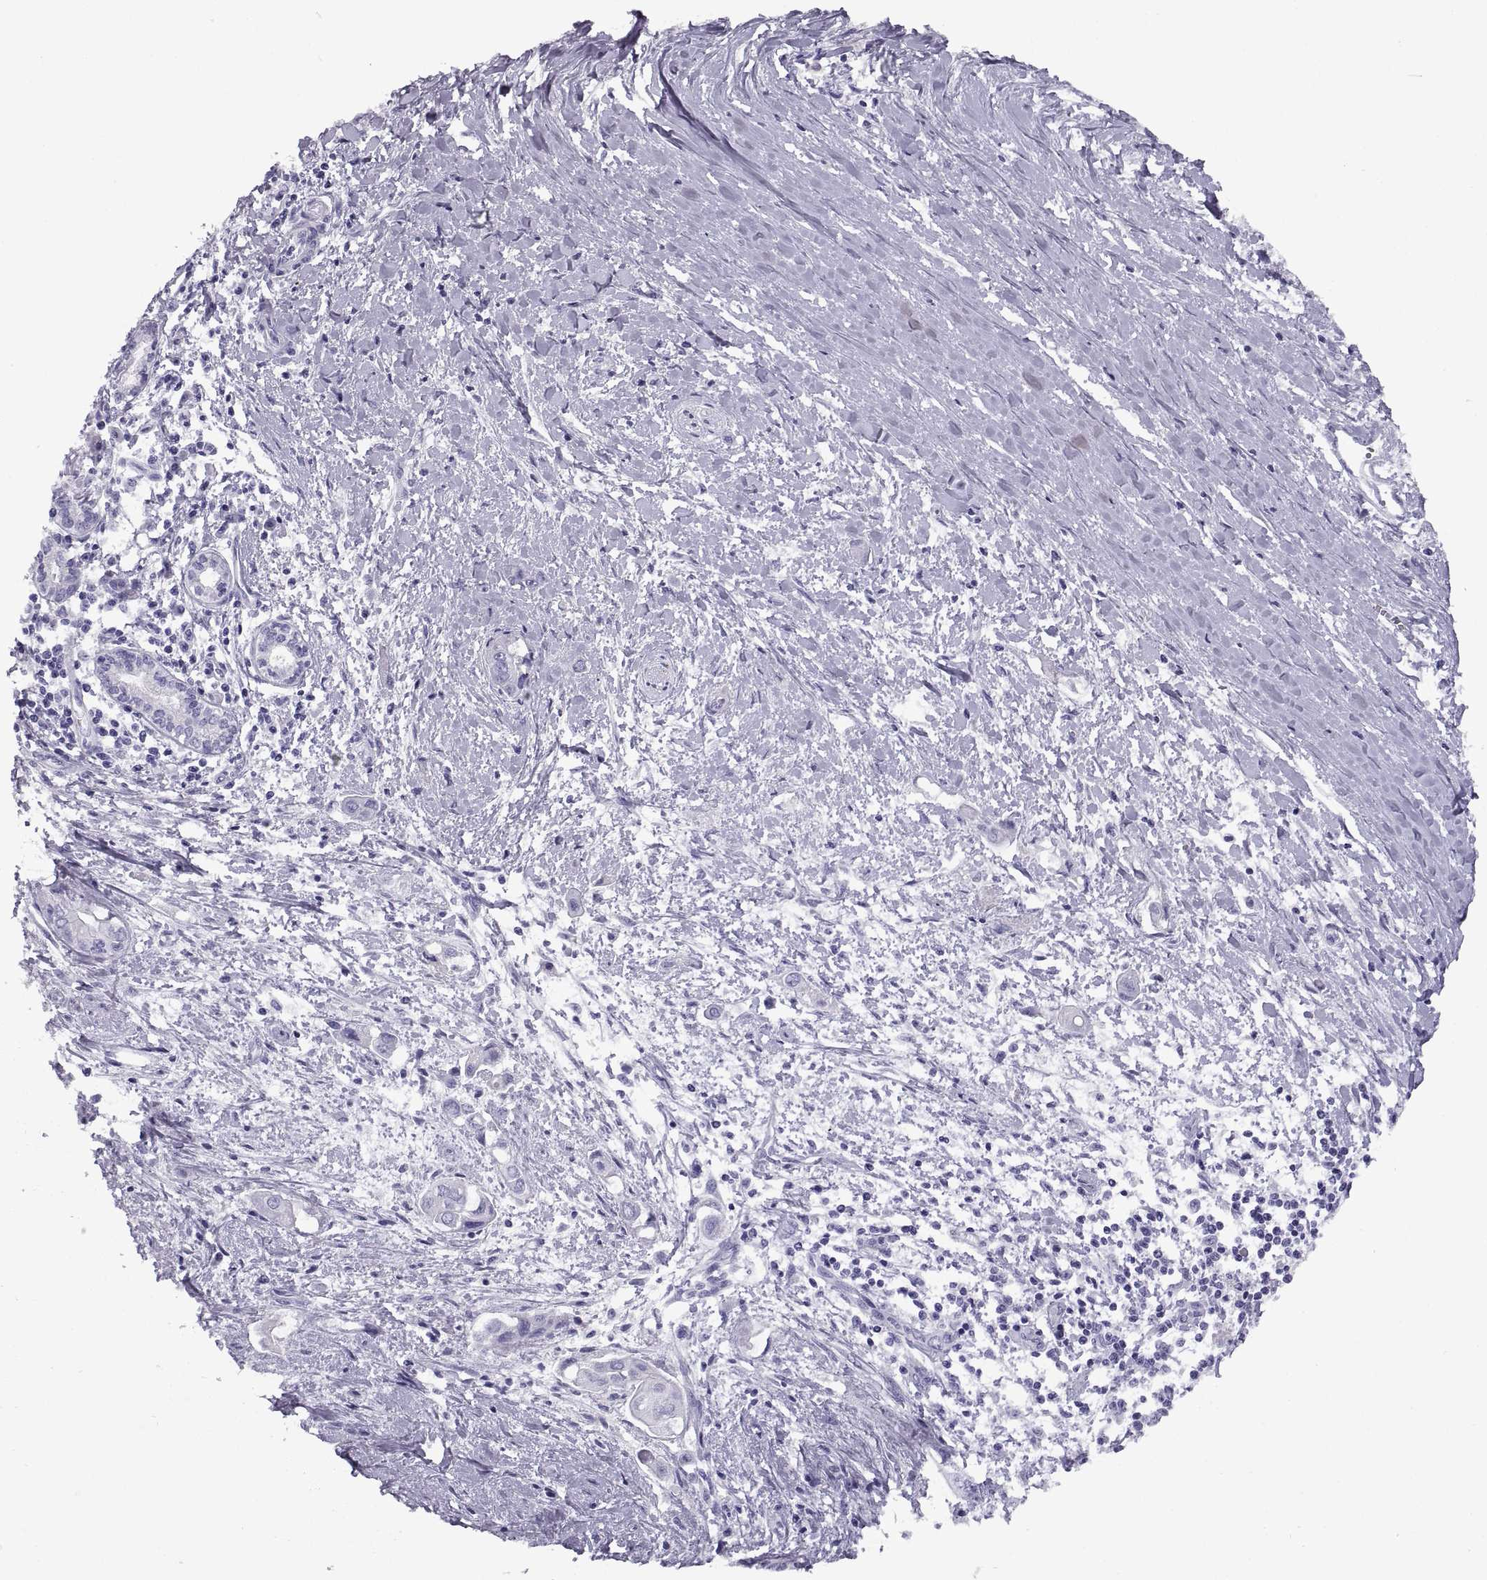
{"staining": {"intensity": "negative", "quantity": "none", "location": "none"}, "tissue": "pancreatic cancer", "cell_type": "Tumor cells", "image_type": "cancer", "snomed": [{"axis": "morphology", "description": "Adenocarcinoma, NOS"}, {"axis": "topography", "description": "Pancreas"}], "caption": "DAB immunohistochemical staining of adenocarcinoma (pancreatic) reveals no significant positivity in tumor cells.", "gene": "RGS20", "patient": {"sex": "male", "age": 60}}